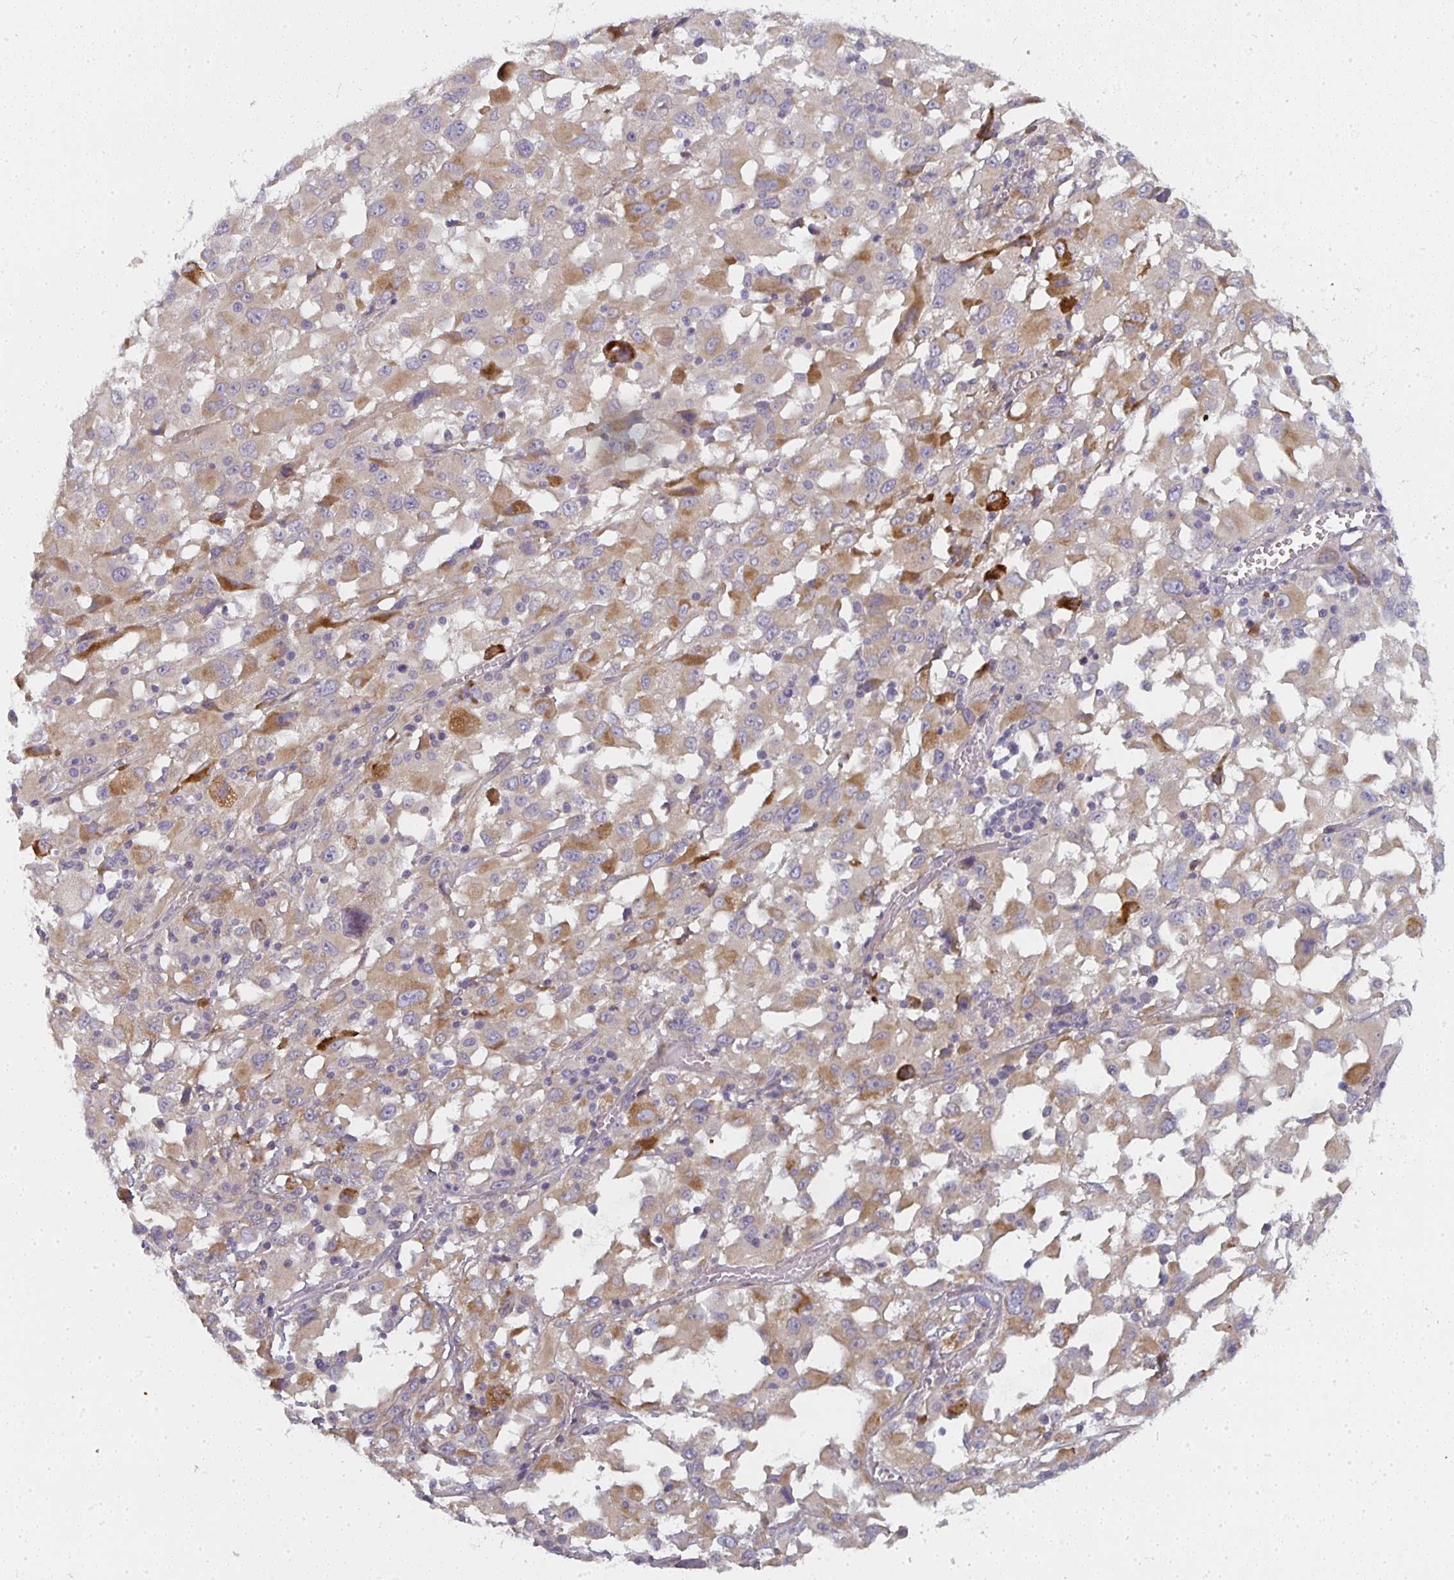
{"staining": {"intensity": "moderate", "quantity": "<25%", "location": "cytoplasmic/membranous"}, "tissue": "melanoma", "cell_type": "Tumor cells", "image_type": "cancer", "snomed": [{"axis": "morphology", "description": "Malignant melanoma, Metastatic site"}, {"axis": "topography", "description": "Soft tissue"}], "caption": "Moderate cytoplasmic/membranous staining is appreciated in about <25% of tumor cells in malignant melanoma (metastatic site). The protein of interest is shown in brown color, while the nuclei are stained blue.", "gene": "CTHRC1", "patient": {"sex": "male", "age": 50}}